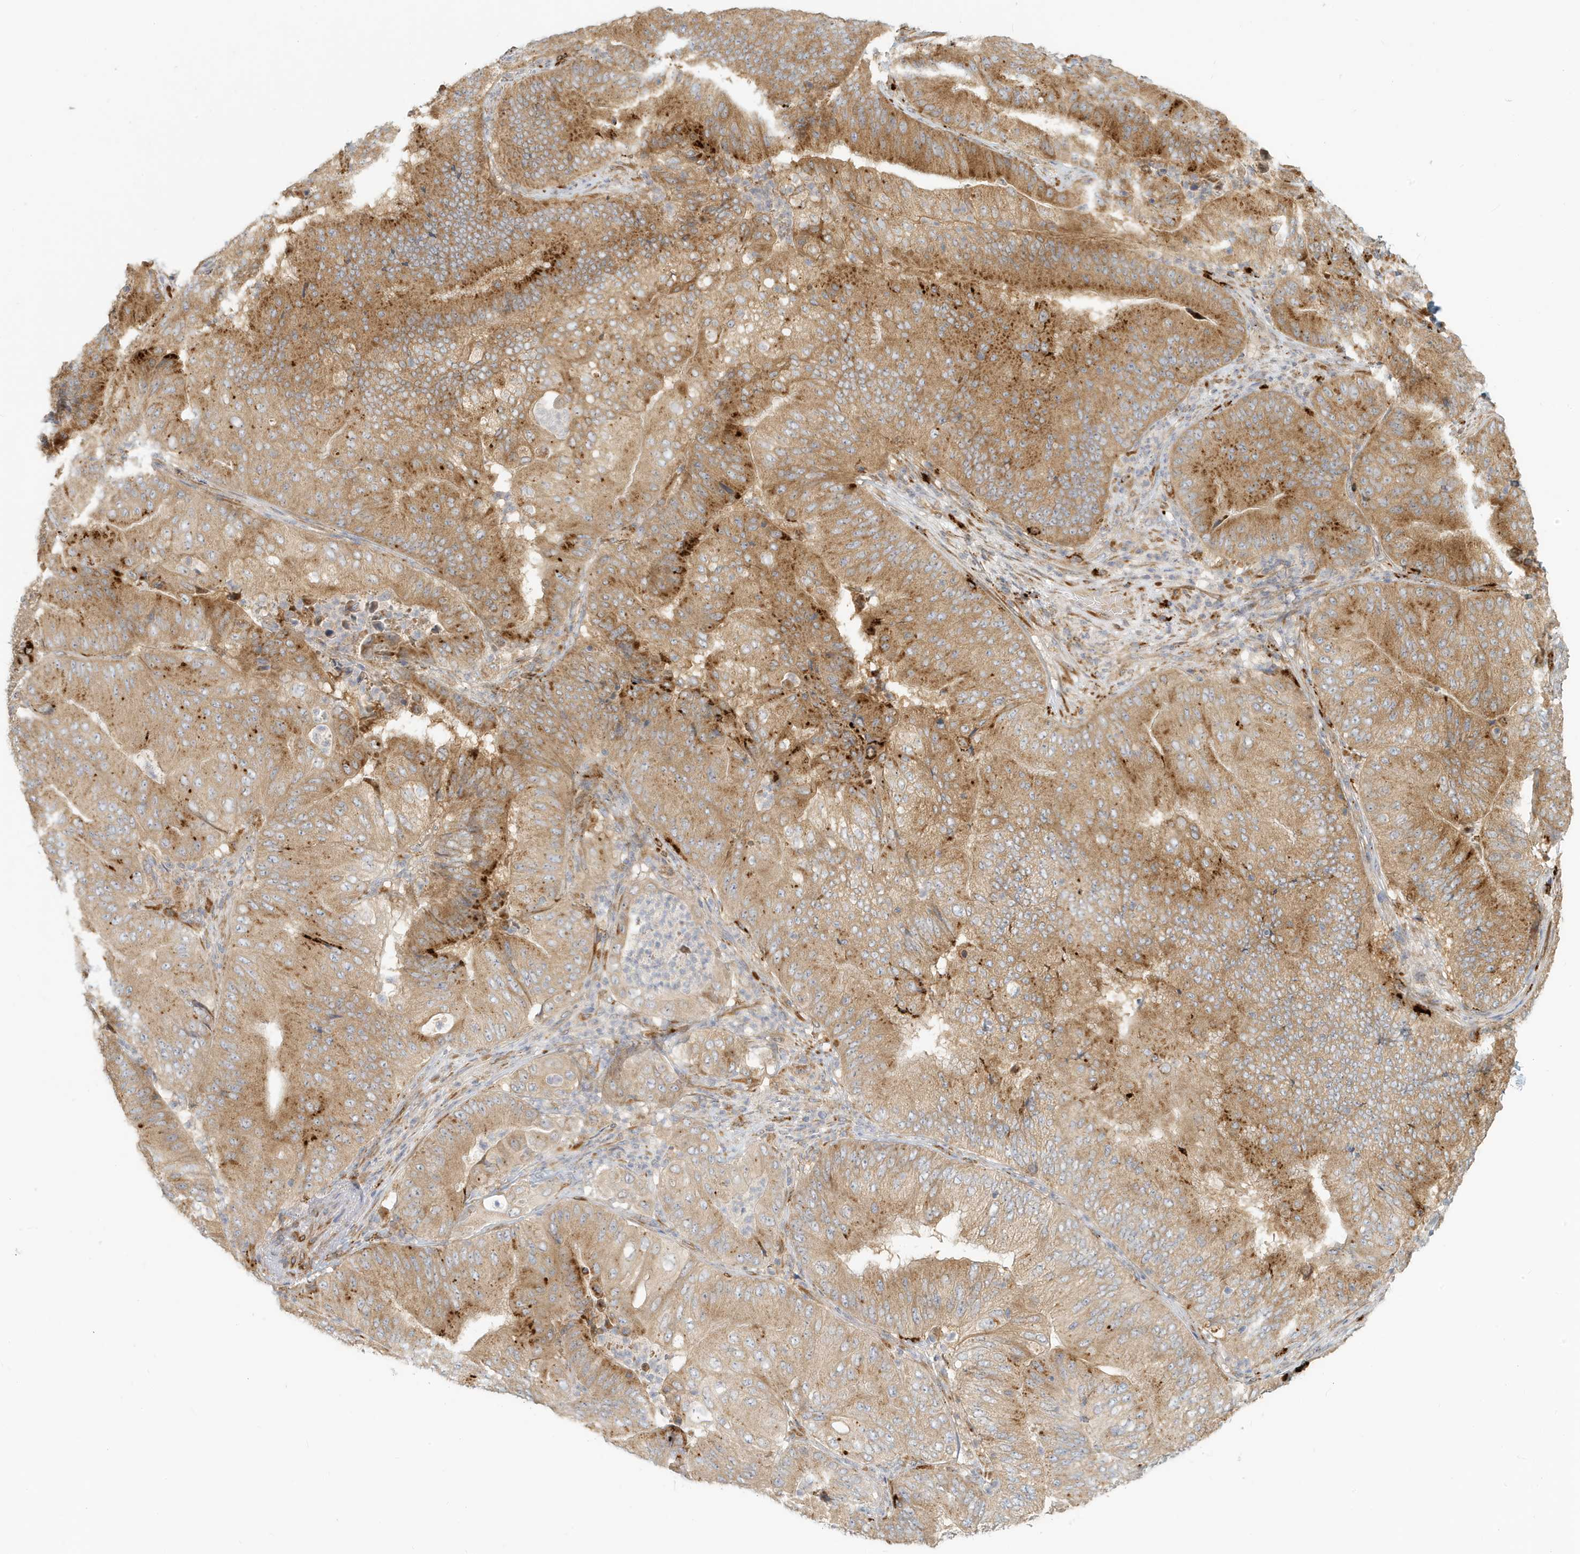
{"staining": {"intensity": "moderate", "quantity": ">75%", "location": "cytoplasmic/membranous"}, "tissue": "pancreatic cancer", "cell_type": "Tumor cells", "image_type": "cancer", "snomed": [{"axis": "morphology", "description": "Adenocarcinoma, NOS"}, {"axis": "topography", "description": "Pancreas"}], "caption": "Moderate cytoplasmic/membranous expression for a protein is present in approximately >75% of tumor cells of adenocarcinoma (pancreatic) using immunohistochemistry (IHC).", "gene": "MCOLN1", "patient": {"sex": "female", "age": 77}}